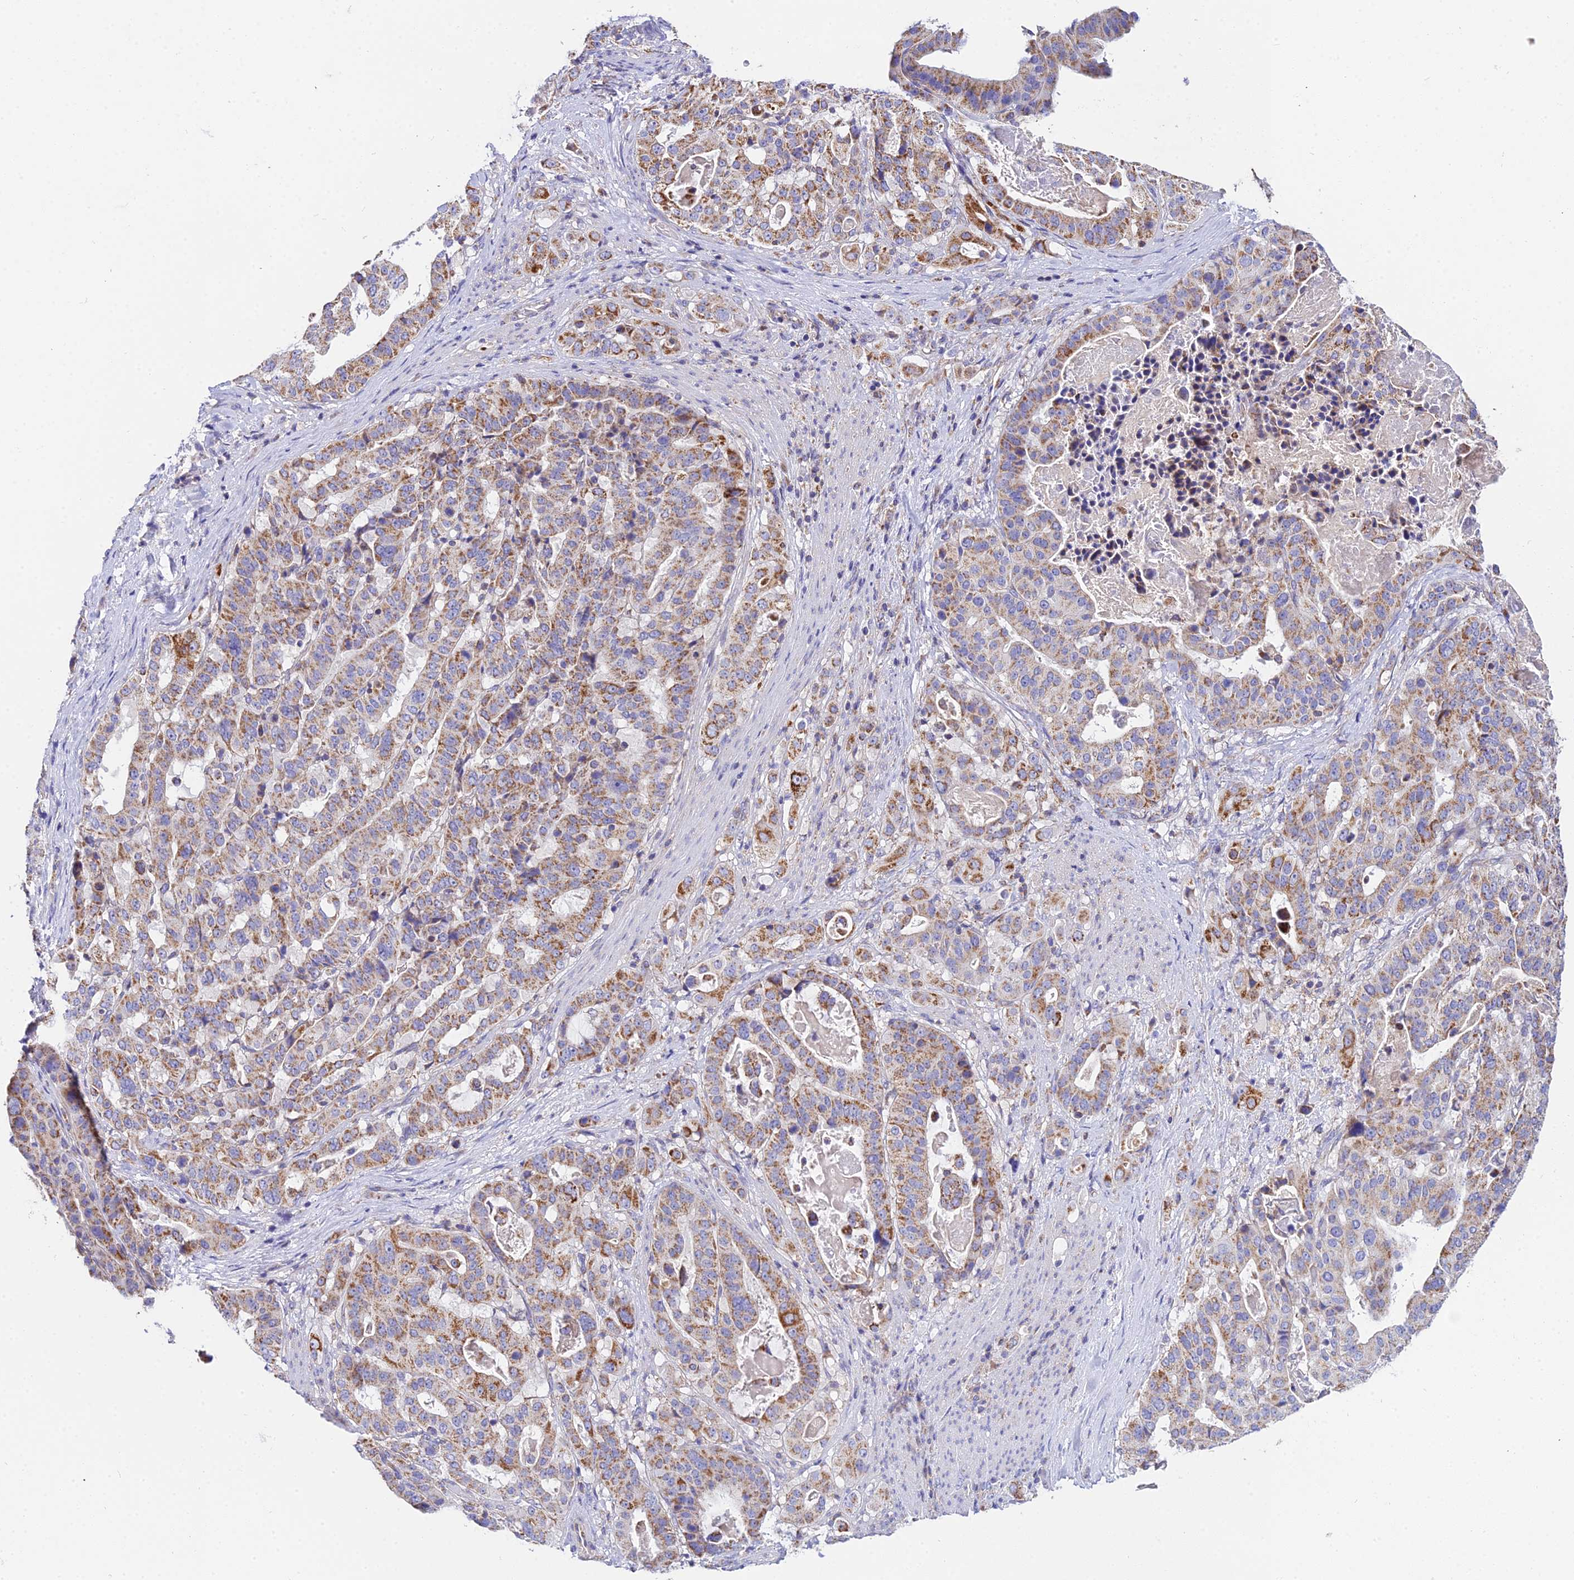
{"staining": {"intensity": "moderate", "quantity": ">75%", "location": "cytoplasmic/membranous"}, "tissue": "stomach cancer", "cell_type": "Tumor cells", "image_type": "cancer", "snomed": [{"axis": "morphology", "description": "Adenocarcinoma, NOS"}, {"axis": "topography", "description": "Stomach"}], "caption": "IHC (DAB (3,3'-diaminobenzidine)) staining of stomach cancer (adenocarcinoma) reveals moderate cytoplasmic/membranous protein staining in about >75% of tumor cells.", "gene": "NIPSNAP3A", "patient": {"sex": "male", "age": 48}}